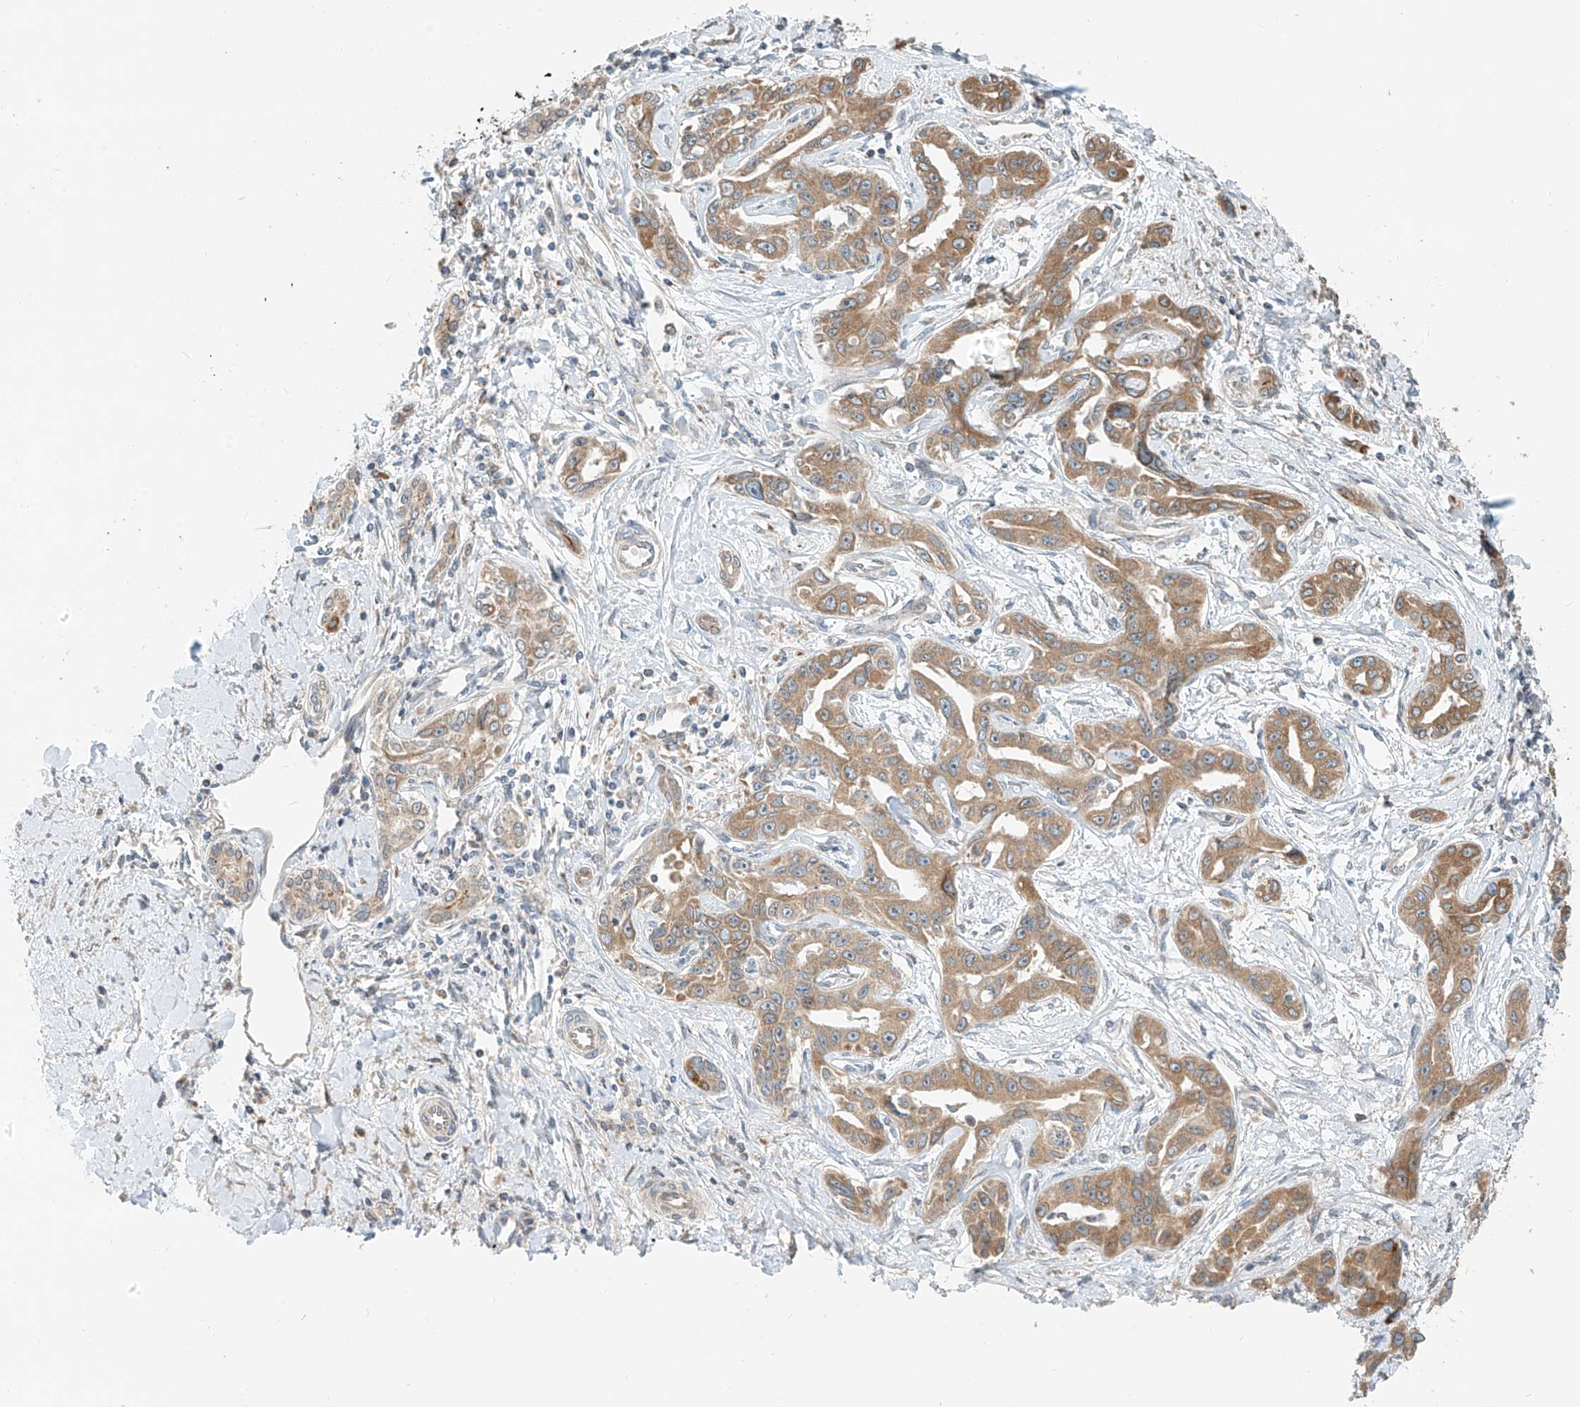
{"staining": {"intensity": "moderate", "quantity": ">75%", "location": "cytoplasmic/membranous"}, "tissue": "liver cancer", "cell_type": "Tumor cells", "image_type": "cancer", "snomed": [{"axis": "morphology", "description": "Cholangiocarcinoma"}, {"axis": "topography", "description": "Liver"}], "caption": "Cholangiocarcinoma (liver) was stained to show a protein in brown. There is medium levels of moderate cytoplasmic/membranous expression in approximately >75% of tumor cells.", "gene": "PPA2", "patient": {"sex": "male", "age": 59}}